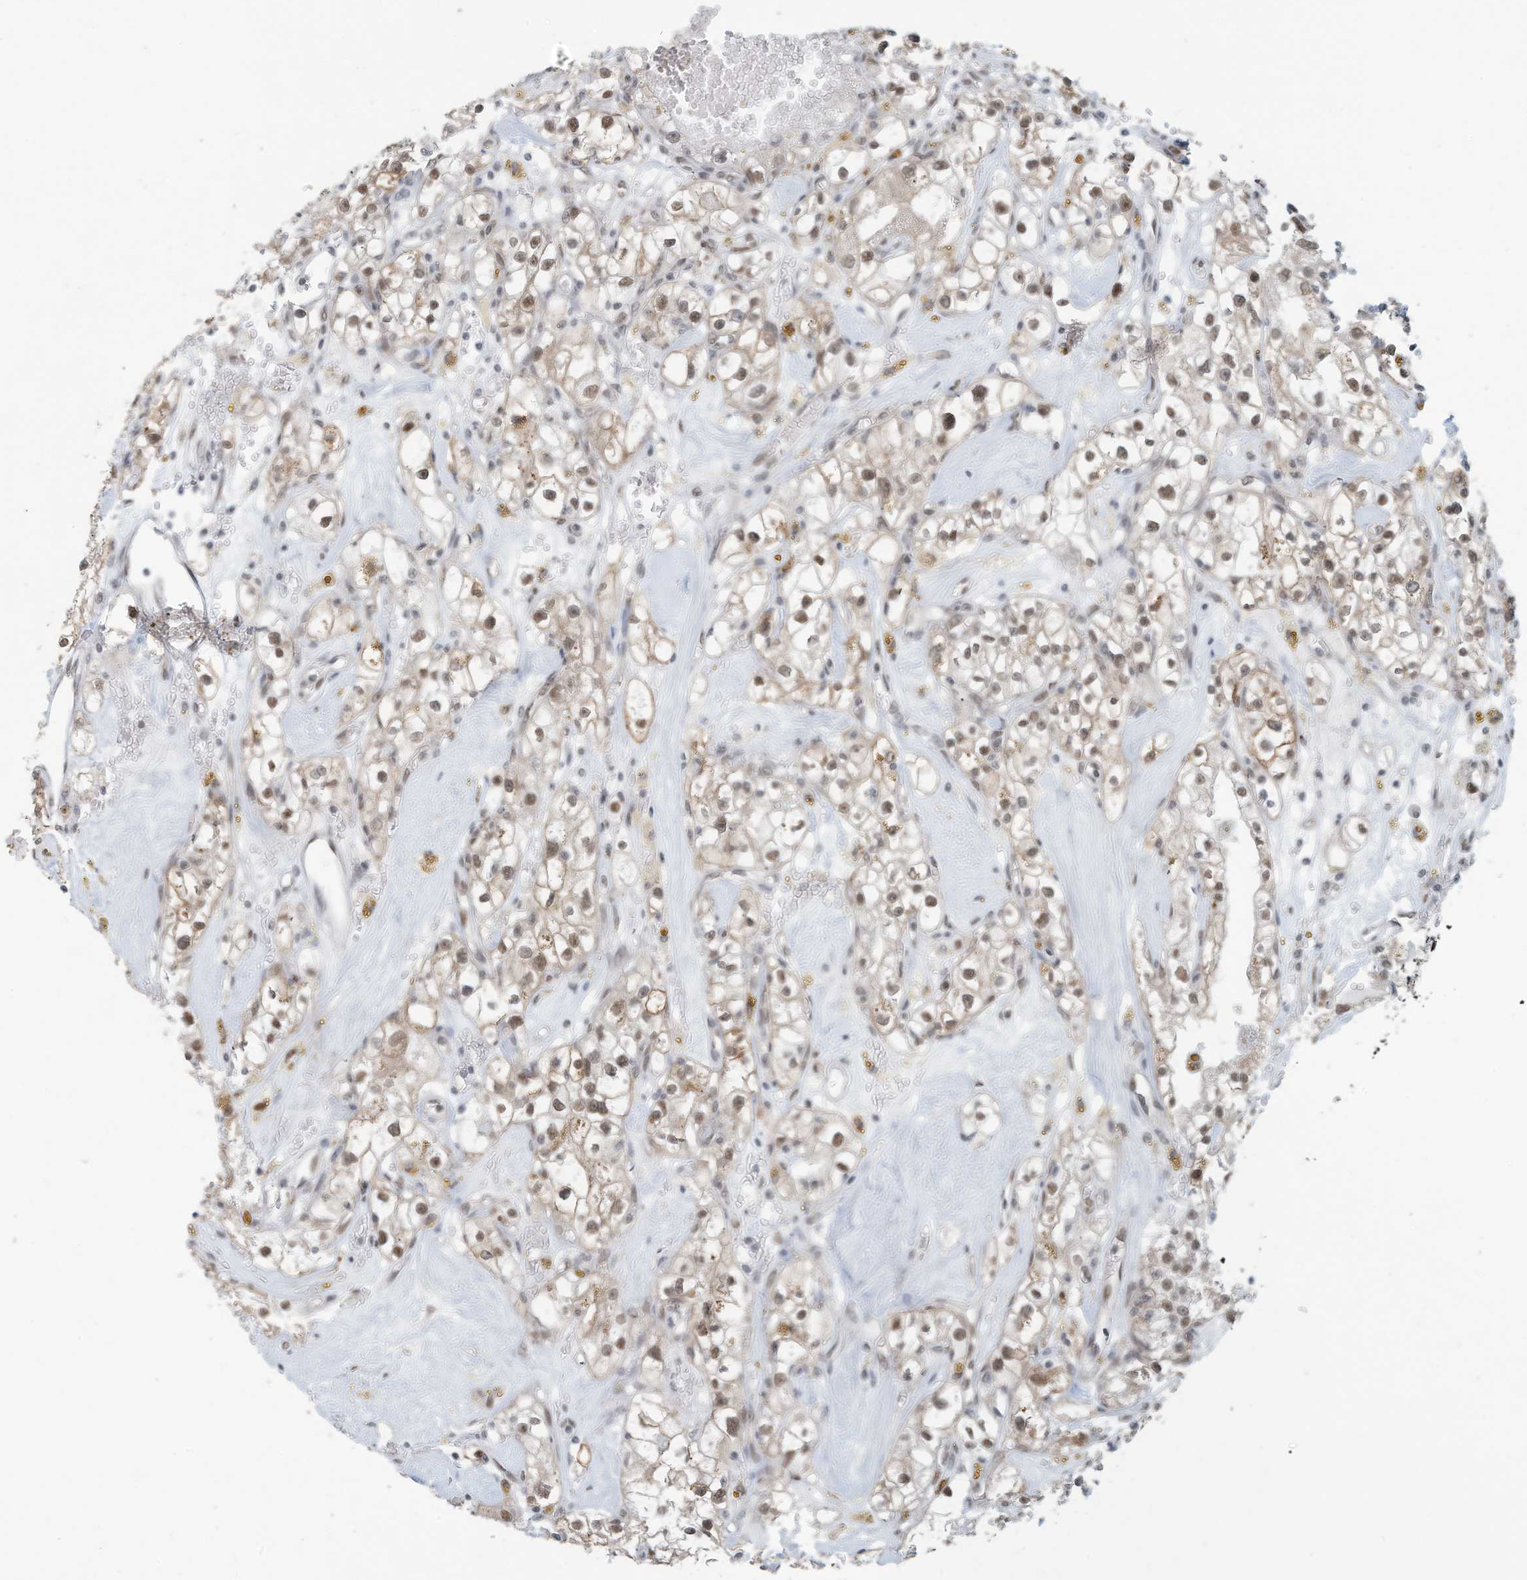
{"staining": {"intensity": "moderate", "quantity": ">75%", "location": "nuclear"}, "tissue": "renal cancer", "cell_type": "Tumor cells", "image_type": "cancer", "snomed": [{"axis": "morphology", "description": "Adenocarcinoma, NOS"}, {"axis": "topography", "description": "Kidney"}], "caption": "This histopathology image shows immunohistochemistry staining of human renal adenocarcinoma, with medium moderate nuclear staining in approximately >75% of tumor cells.", "gene": "SARNP", "patient": {"sex": "male", "age": 56}}